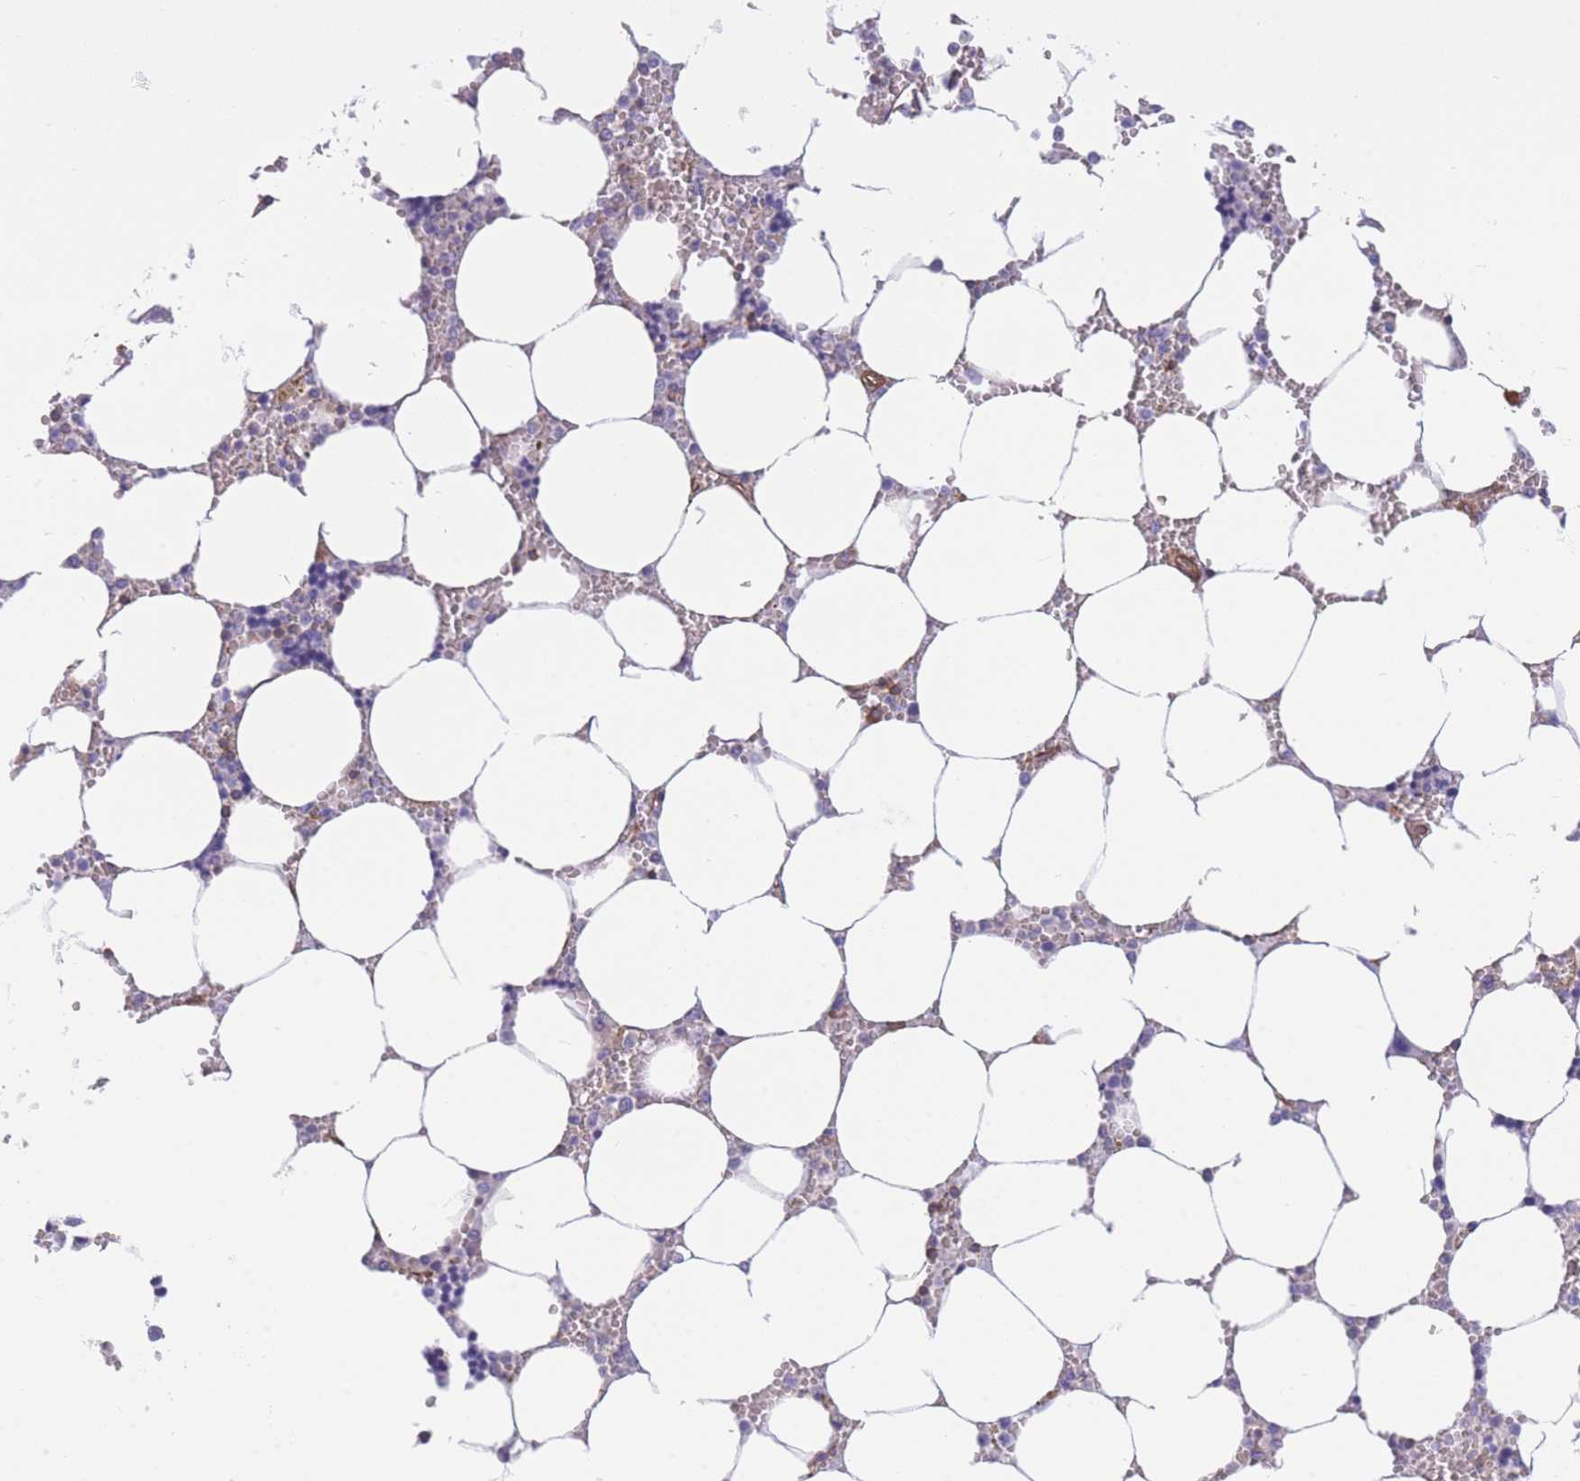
{"staining": {"intensity": "moderate", "quantity": "<25%", "location": "cytoplasmic/membranous"}, "tissue": "bone marrow", "cell_type": "Hematopoietic cells", "image_type": "normal", "snomed": [{"axis": "morphology", "description": "Normal tissue, NOS"}, {"axis": "topography", "description": "Bone marrow"}], "caption": "Bone marrow stained with immunohistochemistry (IHC) reveals moderate cytoplasmic/membranous expression in about <25% of hematopoietic cells. Immunohistochemistry stains the protein of interest in brown and the nuclei are stained blue.", "gene": "CDC25B", "patient": {"sex": "male", "age": 64}}